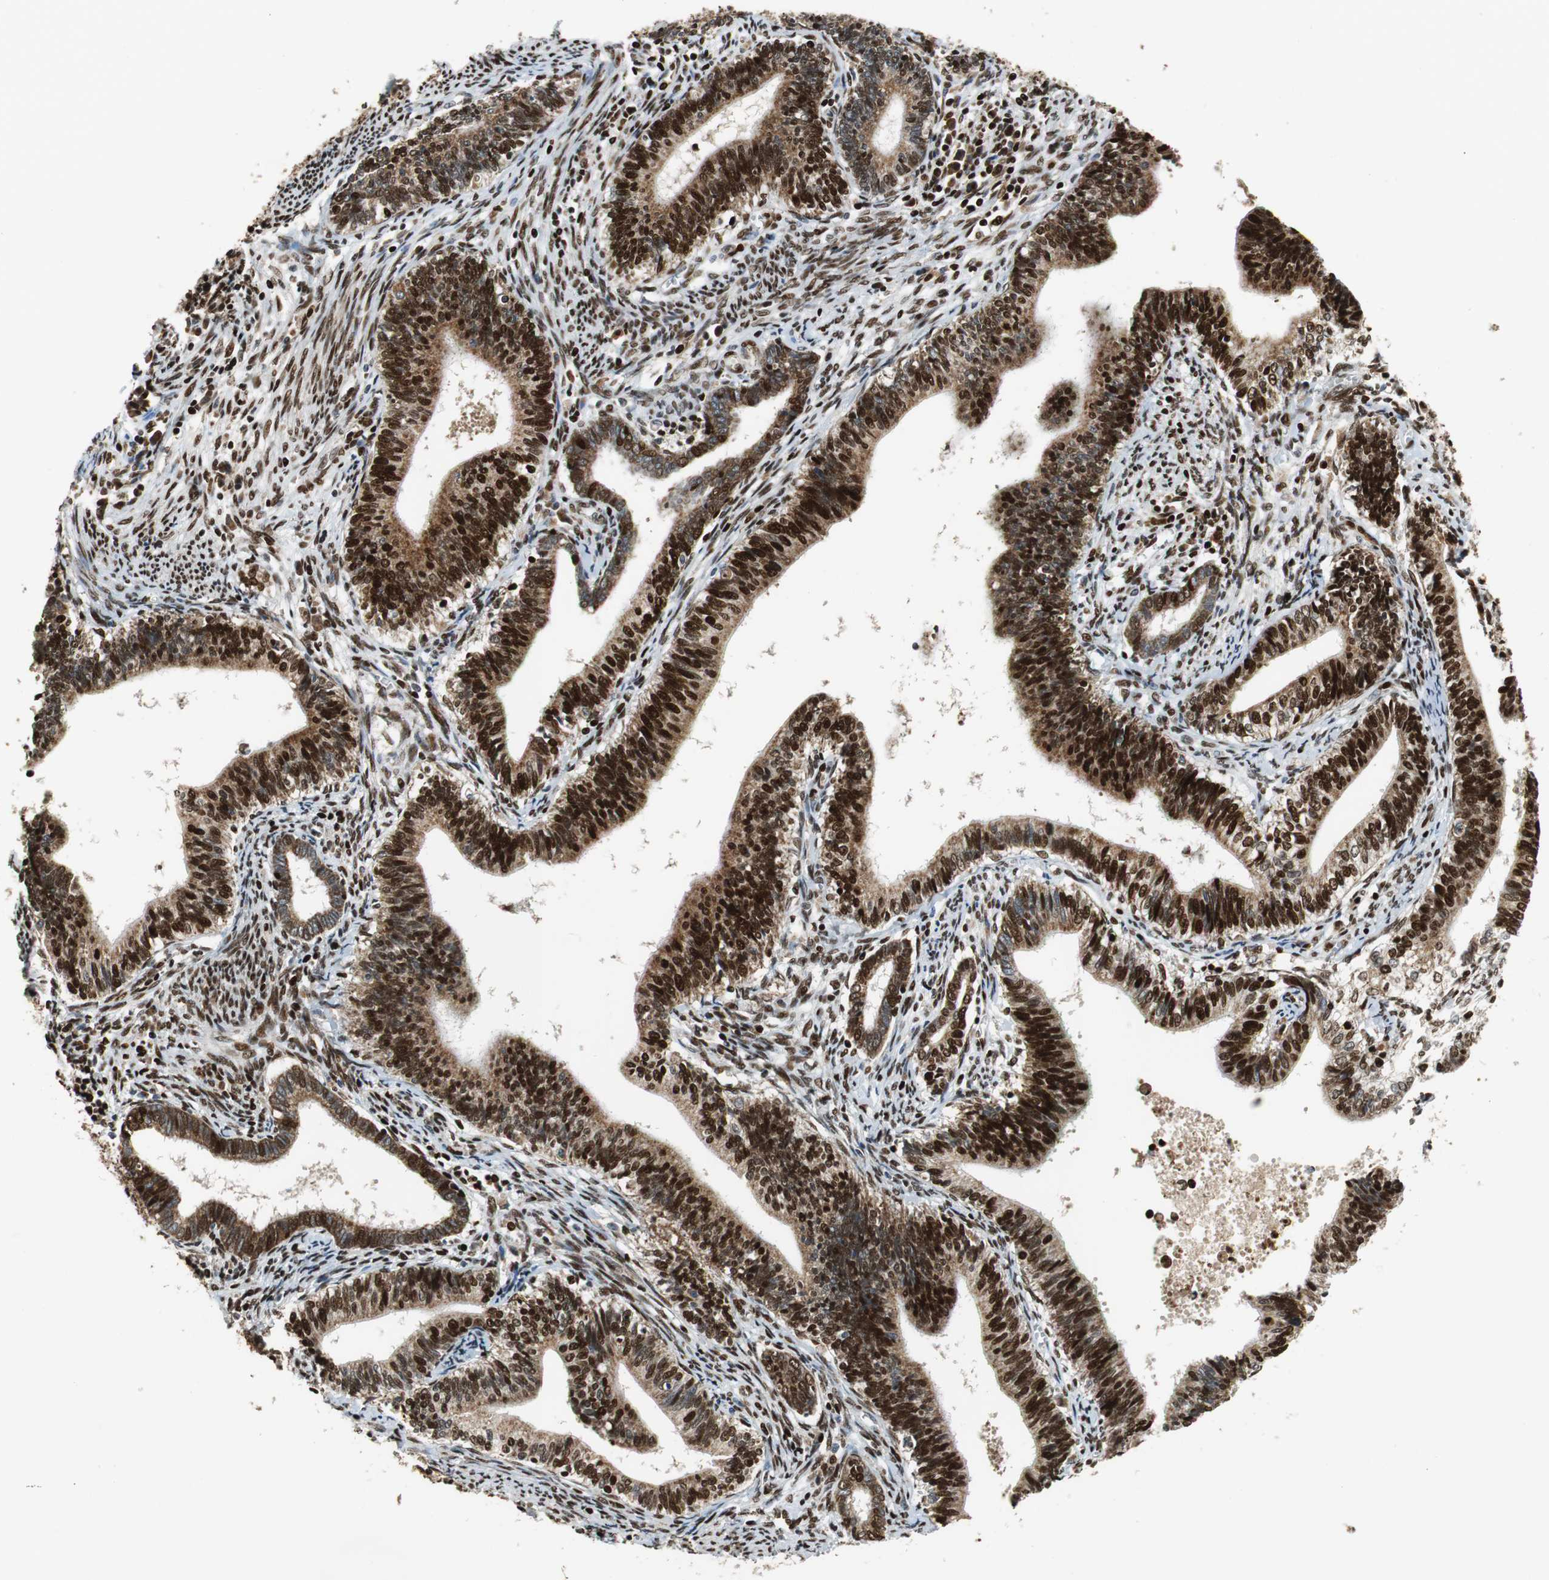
{"staining": {"intensity": "strong", "quantity": ">75%", "location": "nuclear"}, "tissue": "cervical cancer", "cell_type": "Tumor cells", "image_type": "cancer", "snomed": [{"axis": "morphology", "description": "Adenocarcinoma, NOS"}, {"axis": "topography", "description": "Cervix"}], "caption": "The micrograph shows a brown stain indicating the presence of a protein in the nuclear of tumor cells in cervical cancer.", "gene": "HDAC1", "patient": {"sex": "female", "age": 44}}